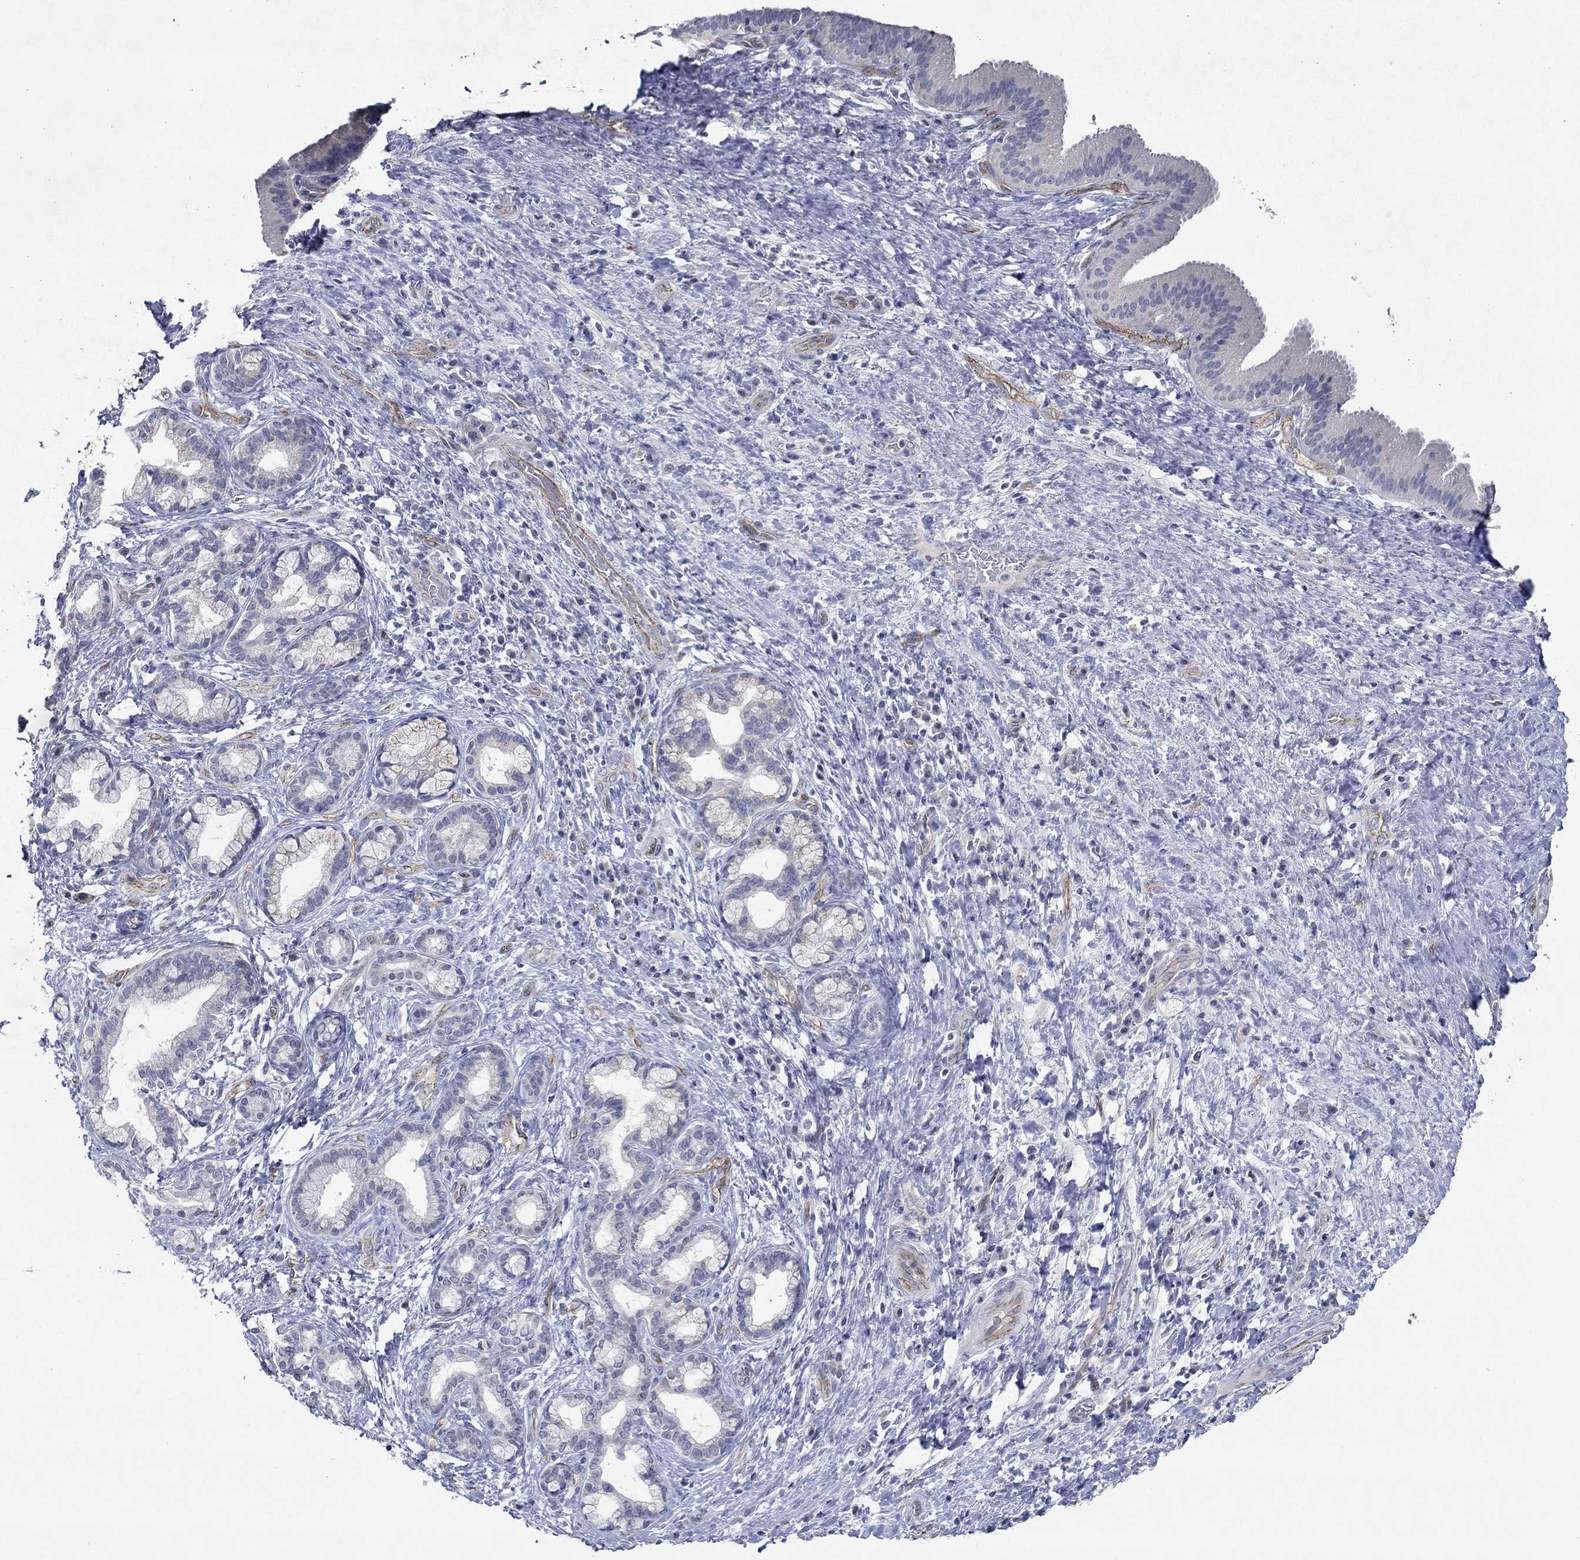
{"staining": {"intensity": "negative", "quantity": "none", "location": "none"}, "tissue": "liver cancer", "cell_type": "Tumor cells", "image_type": "cancer", "snomed": [{"axis": "morphology", "description": "Cholangiocarcinoma"}, {"axis": "topography", "description": "Liver"}], "caption": "Immunohistochemical staining of human cholangiocarcinoma (liver) demonstrates no significant staining in tumor cells.", "gene": "GJA5", "patient": {"sex": "female", "age": 73}}